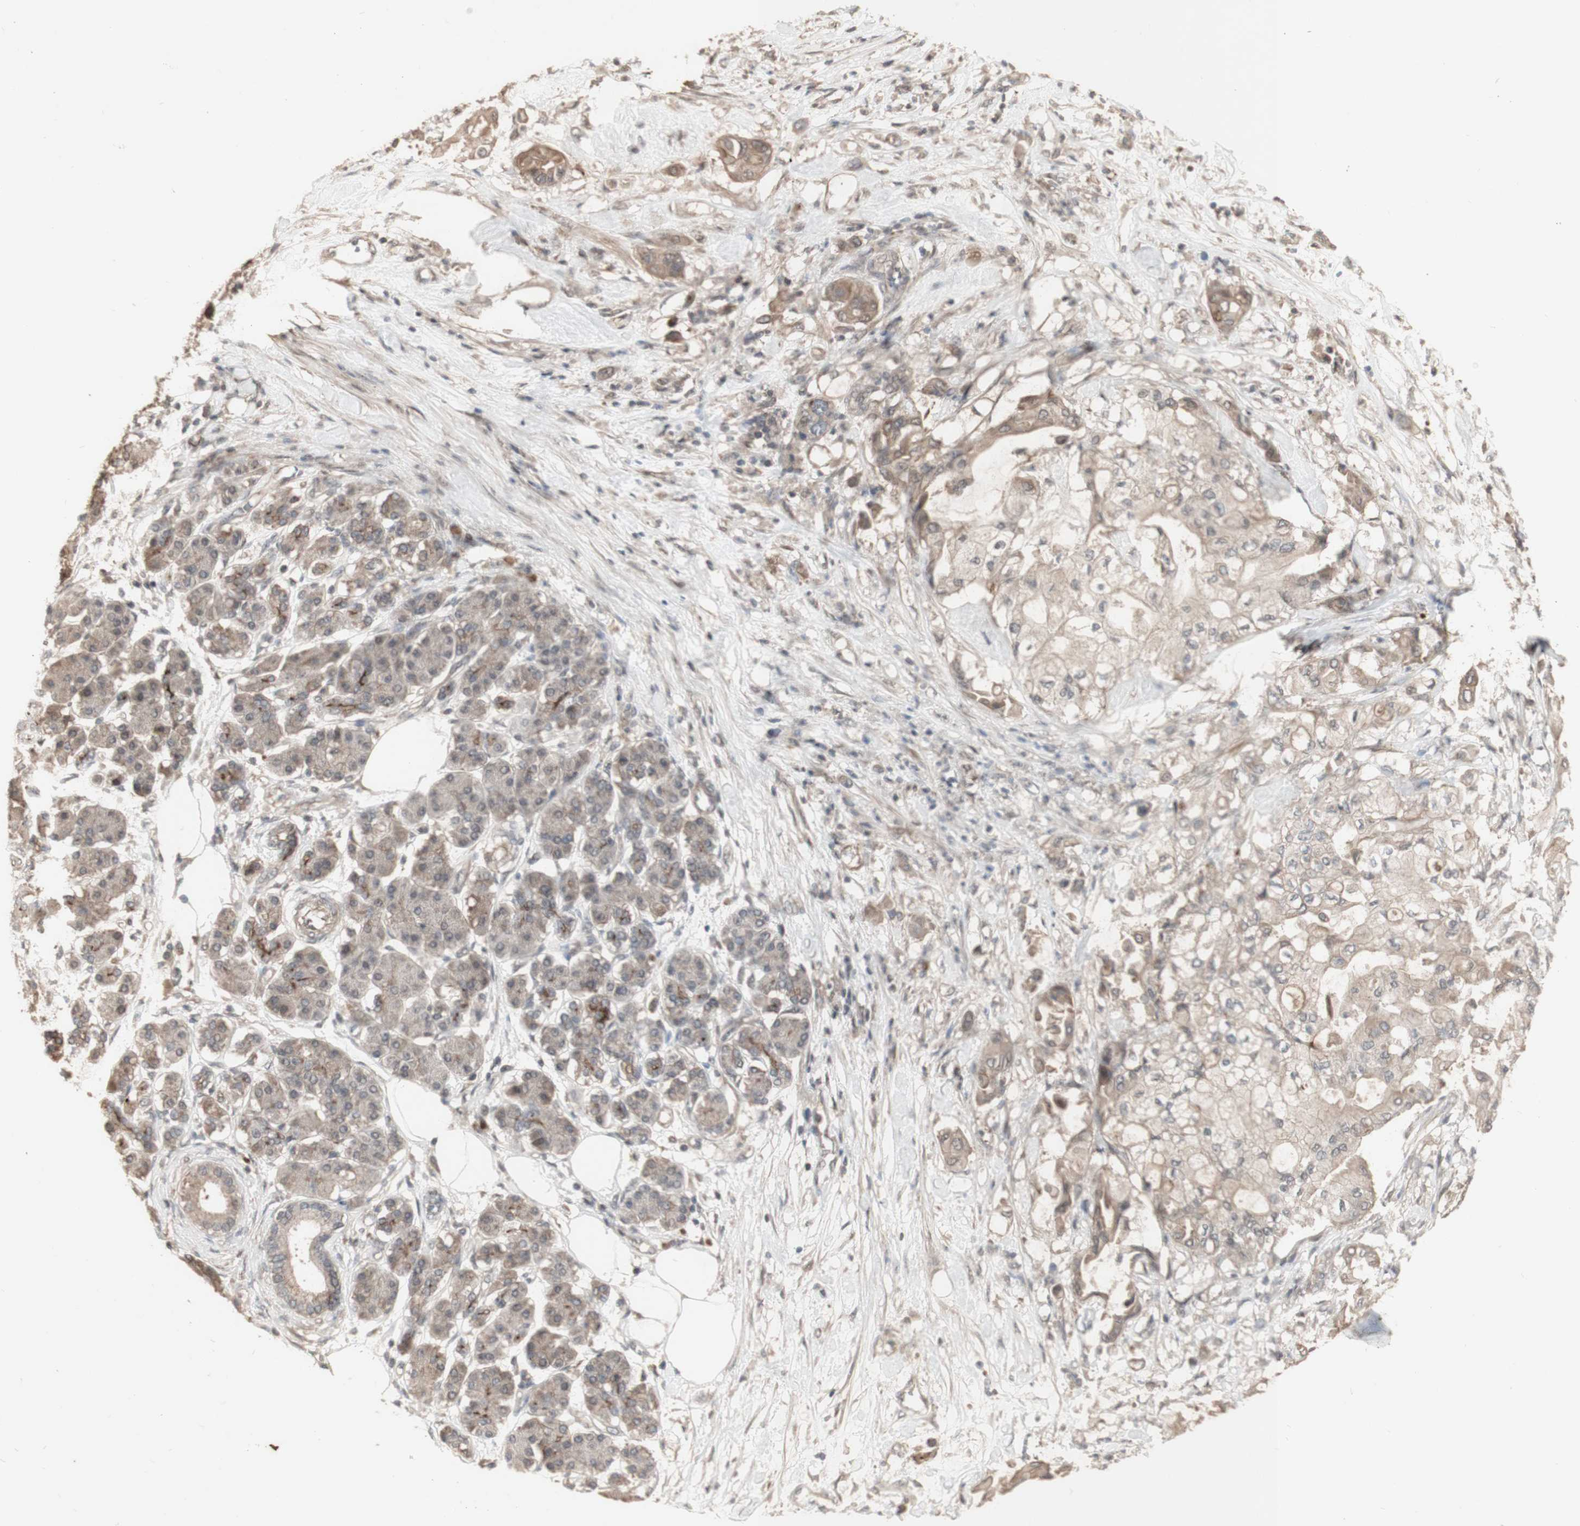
{"staining": {"intensity": "weak", "quantity": ">75%", "location": "cytoplasmic/membranous"}, "tissue": "pancreatic cancer", "cell_type": "Tumor cells", "image_type": "cancer", "snomed": [{"axis": "morphology", "description": "Adenocarcinoma, NOS"}, {"axis": "morphology", "description": "Adenocarcinoma, metastatic, NOS"}, {"axis": "topography", "description": "Lymph node"}, {"axis": "topography", "description": "Pancreas"}, {"axis": "topography", "description": "Duodenum"}], "caption": "There is low levels of weak cytoplasmic/membranous staining in tumor cells of pancreatic cancer, as demonstrated by immunohistochemical staining (brown color).", "gene": "ALOX12", "patient": {"sex": "female", "age": 64}}